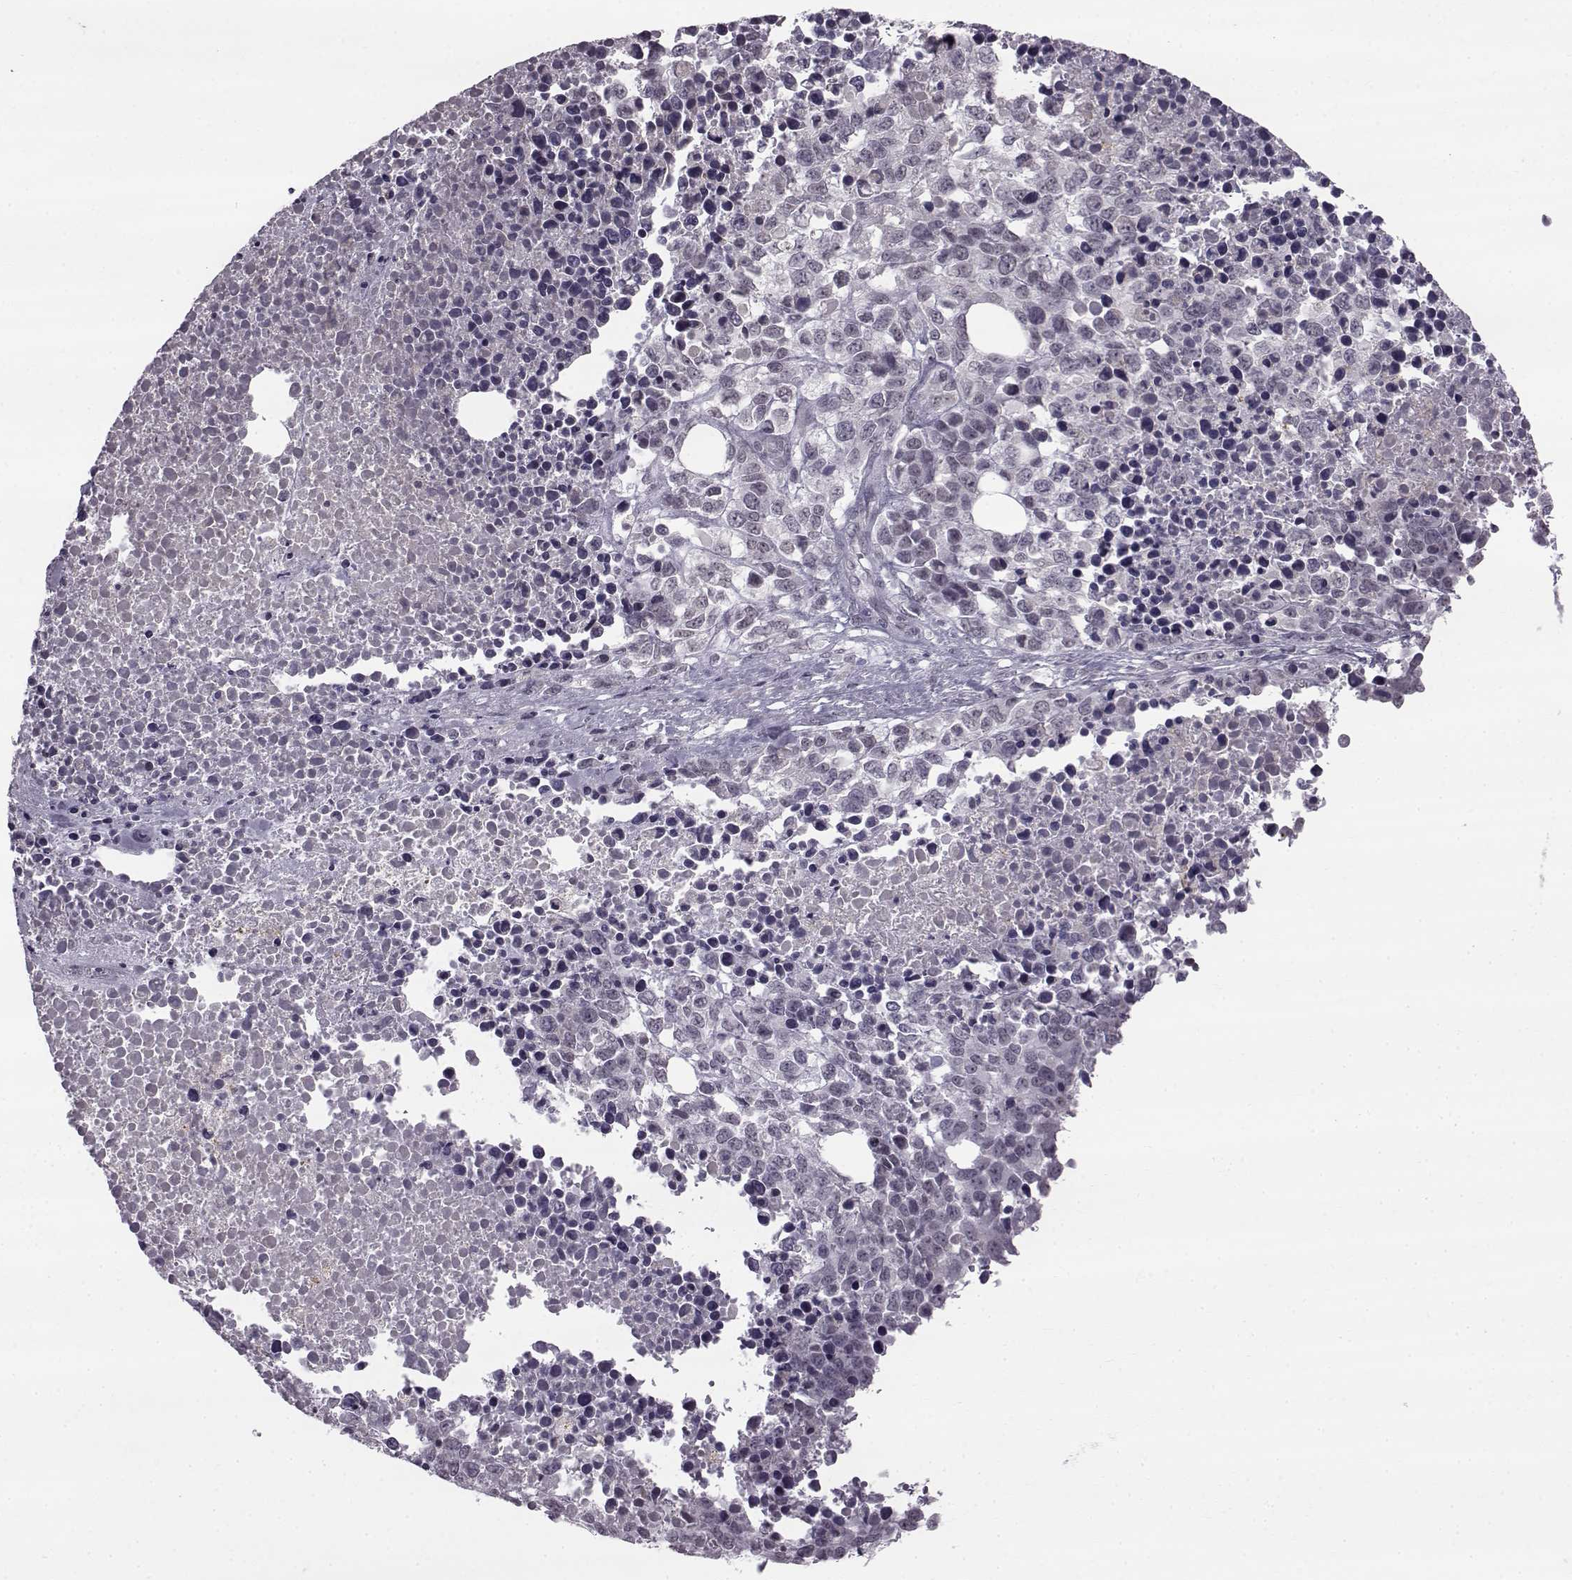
{"staining": {"intensity": "negative", "quantity": "none", "location": "none"}, "tissue": "melanoma", "cell_type": "Tumor cells", "image_type": "cancer", "snomed": [{"axis": "morphology", "description": "Malignant melanoma, Metastatic site"}, {"axis": "topography", "description": "Skin"}], "caption": "DAB immunohistochemical staining of melanoma demonstrates no significant positivity in tumor cells. Nuclei are stained in blue.", "gene": "SLC28A2", "patient": {"sex": "male", "age": 84}}